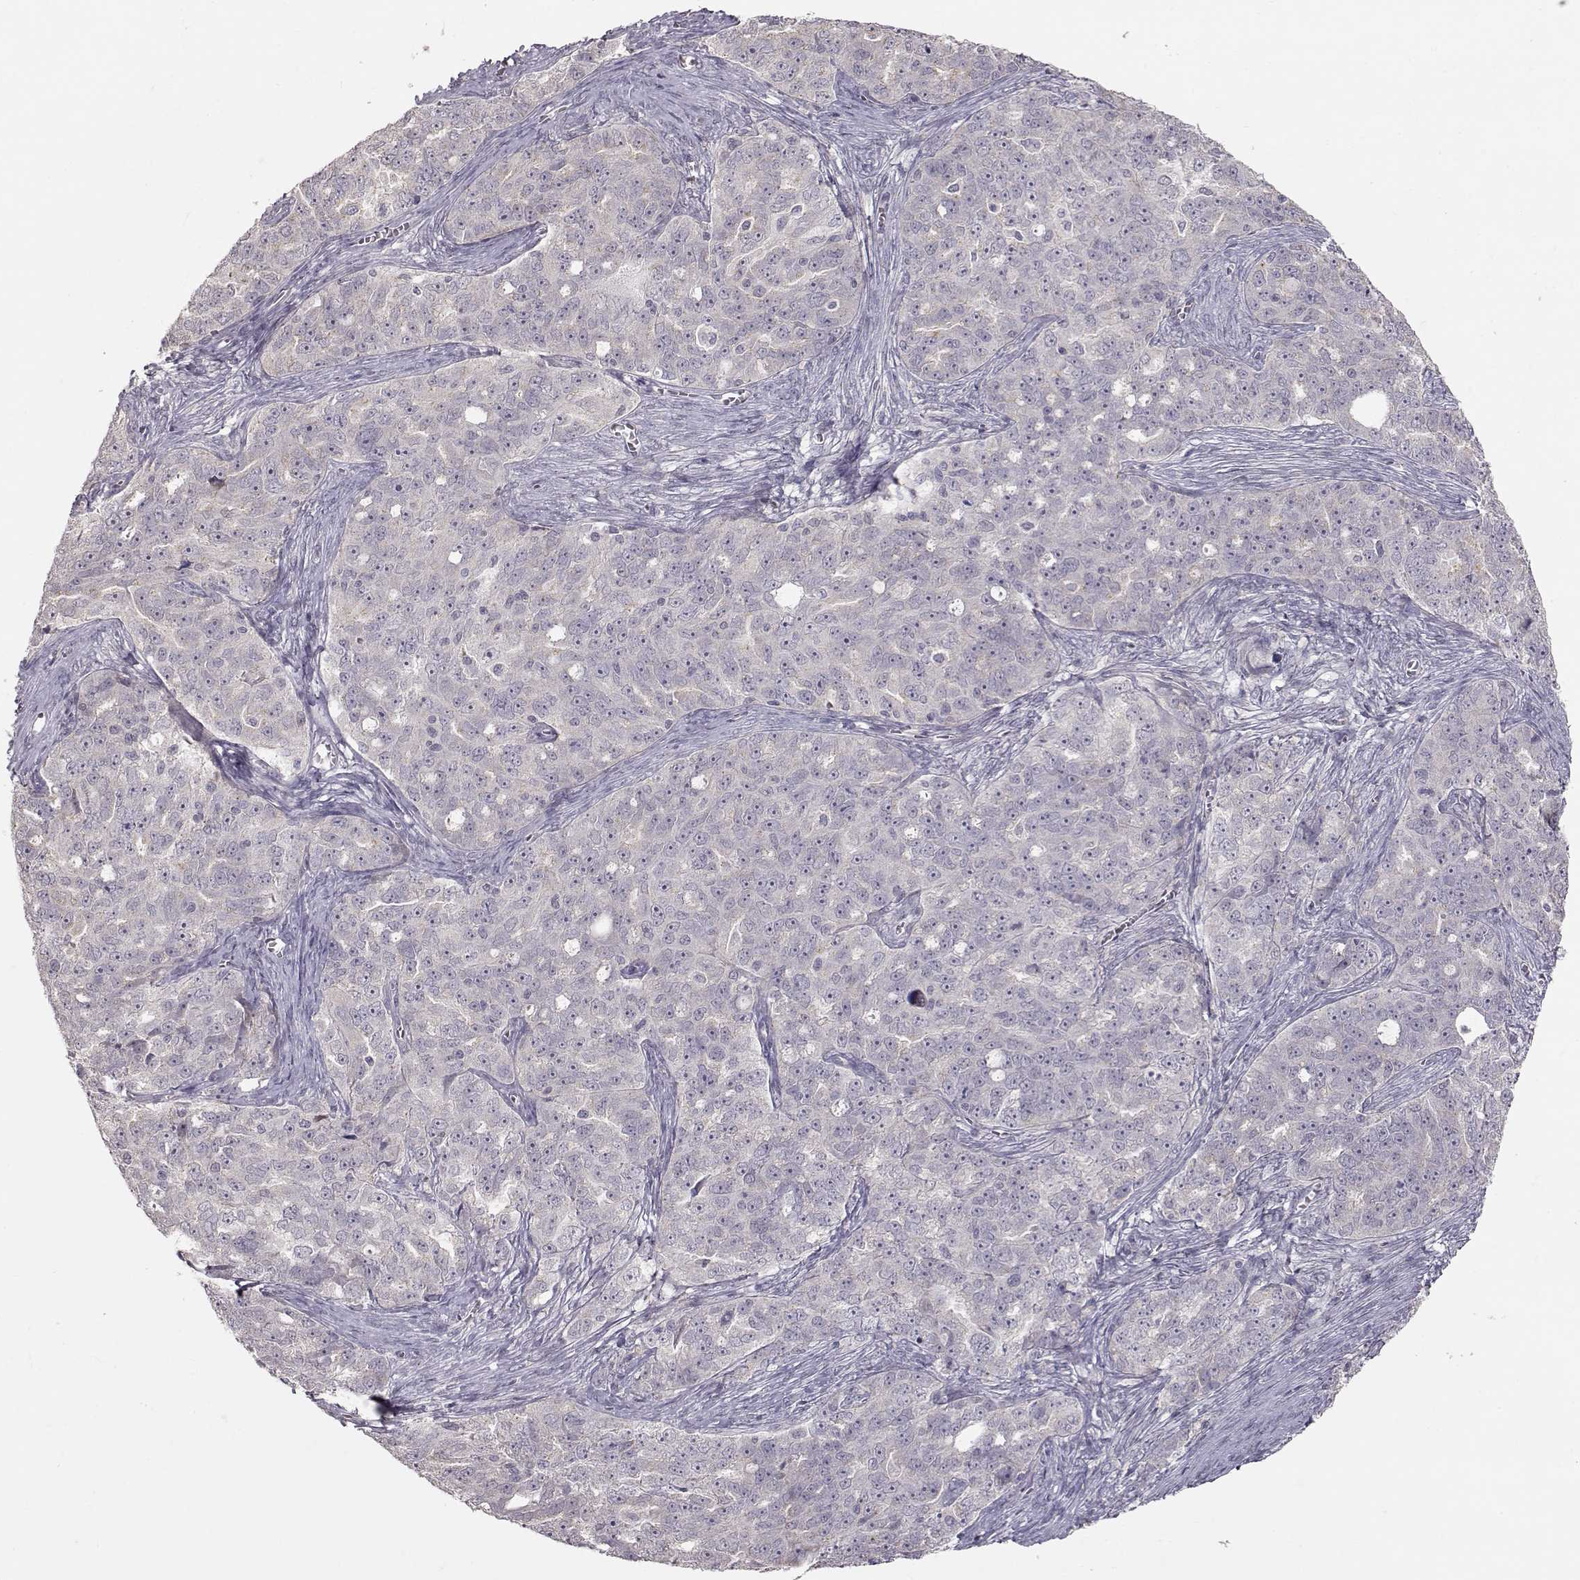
{"staining": {"intensity": "negative", "quantity": "none", "location": "none"}, "tissue": "ovarian cancer", "cell_type": "Tumor cells", "image_type": "cancer", "snomed": [{"axis": "morphology", "description": "Cystadenocarcinoma, serous, NOS"}, {"axis": "topography", "description": "Ovary"}], "caption": "An image of human ovarian cancer is negative for staining in tumor cells. Nuclei are stained in blue.", "gene": "PNMT", "patient": {"sex": "female", "age": 51}}